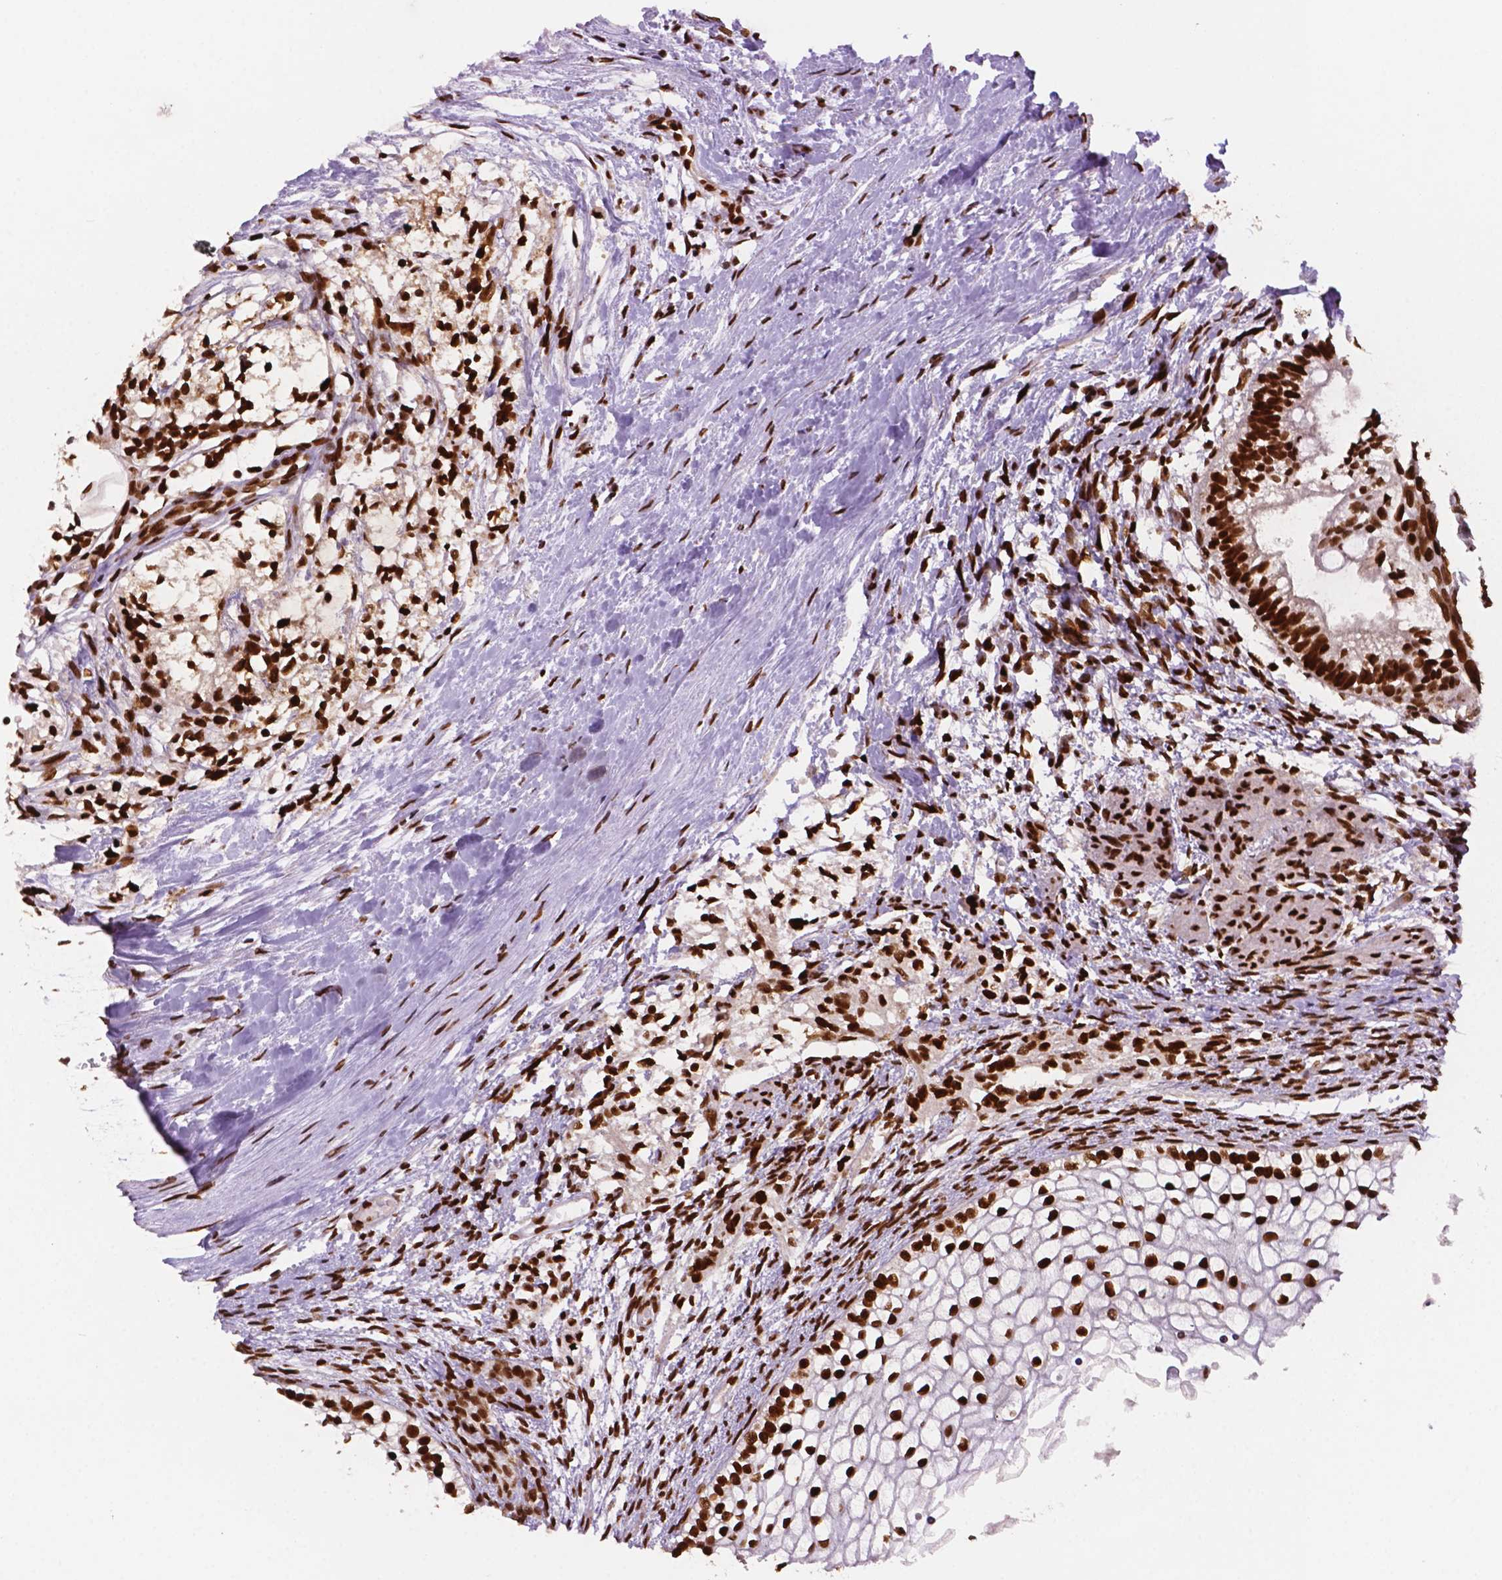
{"staining": {"intensity": "strong", "quantity": "25%-75%", "location": "nuclear"}, "tissue": "testis cancer", "cell_type": "Tumor cells", "image_type": "cancer", "snomed": [{"axis": "morphology", "description": "Carcinoma, Embryonal, NOS"}, {"axis": "topography", "description": "Testis"}], "caption": "Protein staining of testis embryonal carcinoma tissue reveals strong nuclear staining in approximately 25%-75% of tumor cells.", "gene": "MLH1", "patient": {"sex": "male", "age": 37}}